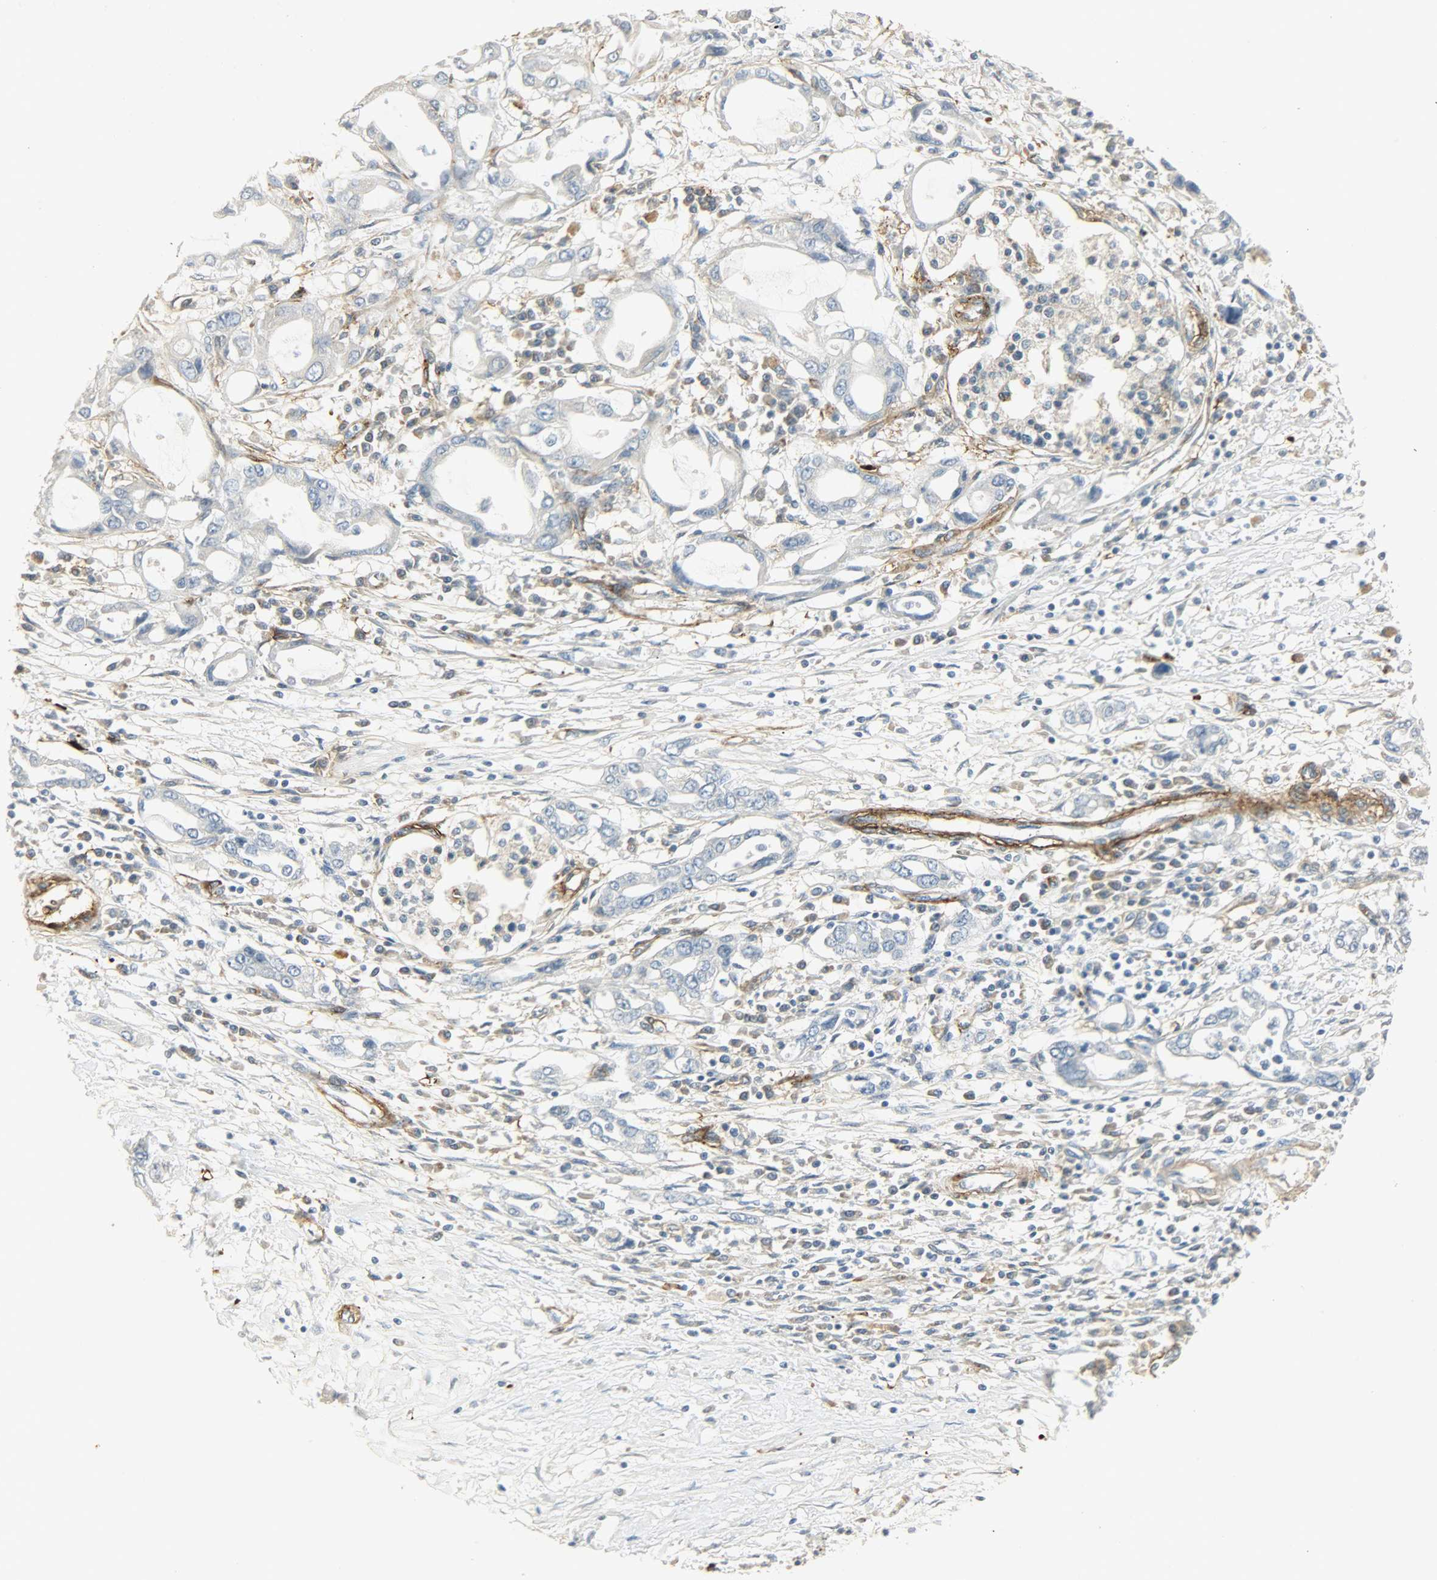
{"staining": {"intensity": "negative", "quantity": "none", "location": "none"}, "tissue": "pancreatic cancer", "cell_type": "Tumor cells", "image_type": "cancer", "snomed": [{"axis": "morphology", "description": "Adenocarcinoma, NOS"}, {"axis": "topography", "description": "Pancreas"}], "caption": "Tumor cells are negative for protein expression in human pancreatic cancer (adenocarcinoma). Brightfield microscopy of immunohistochemistry stained with DAB (3,3'-diaminobenzidine) (brown) and hematoxylin (blue), captured at high magnification.", "gene": "ENPEP", "patient": {"sex": "female", "age": 57}}